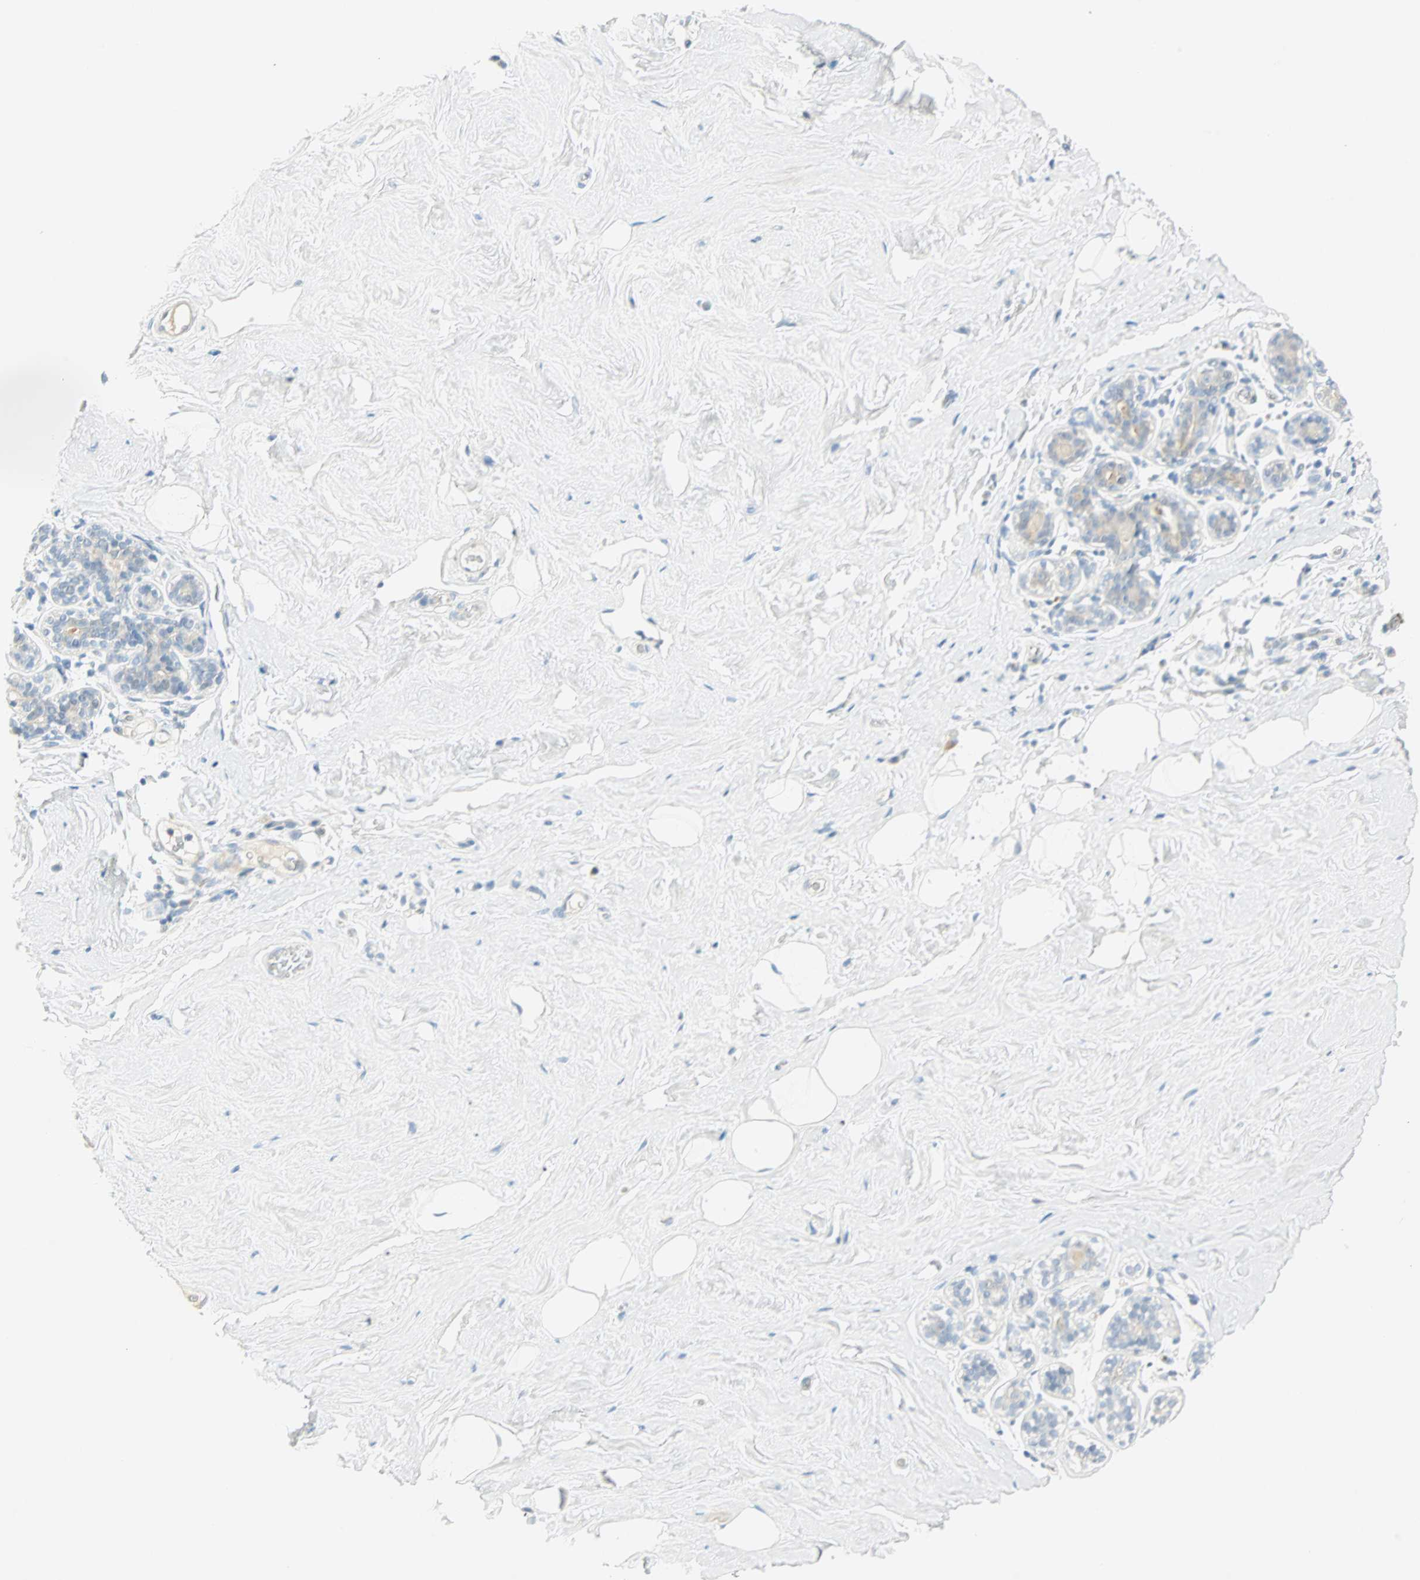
{"staining": {"intensity": "negative", "quantity": "none", "location": "none"}, "tissue": "breast", "cell_type": "Adipocytes", "image_type": "normal", "snomed": [{"axis": "morphology", "description": "Normal tissue, NOS"}, {"axis": "topography", "description": "Breast"}], "caption": "Adipocytes show no significant protein expression in benign breast.", "gene": "MLLT10", "patient": {"sex": "female", "age": 75}}